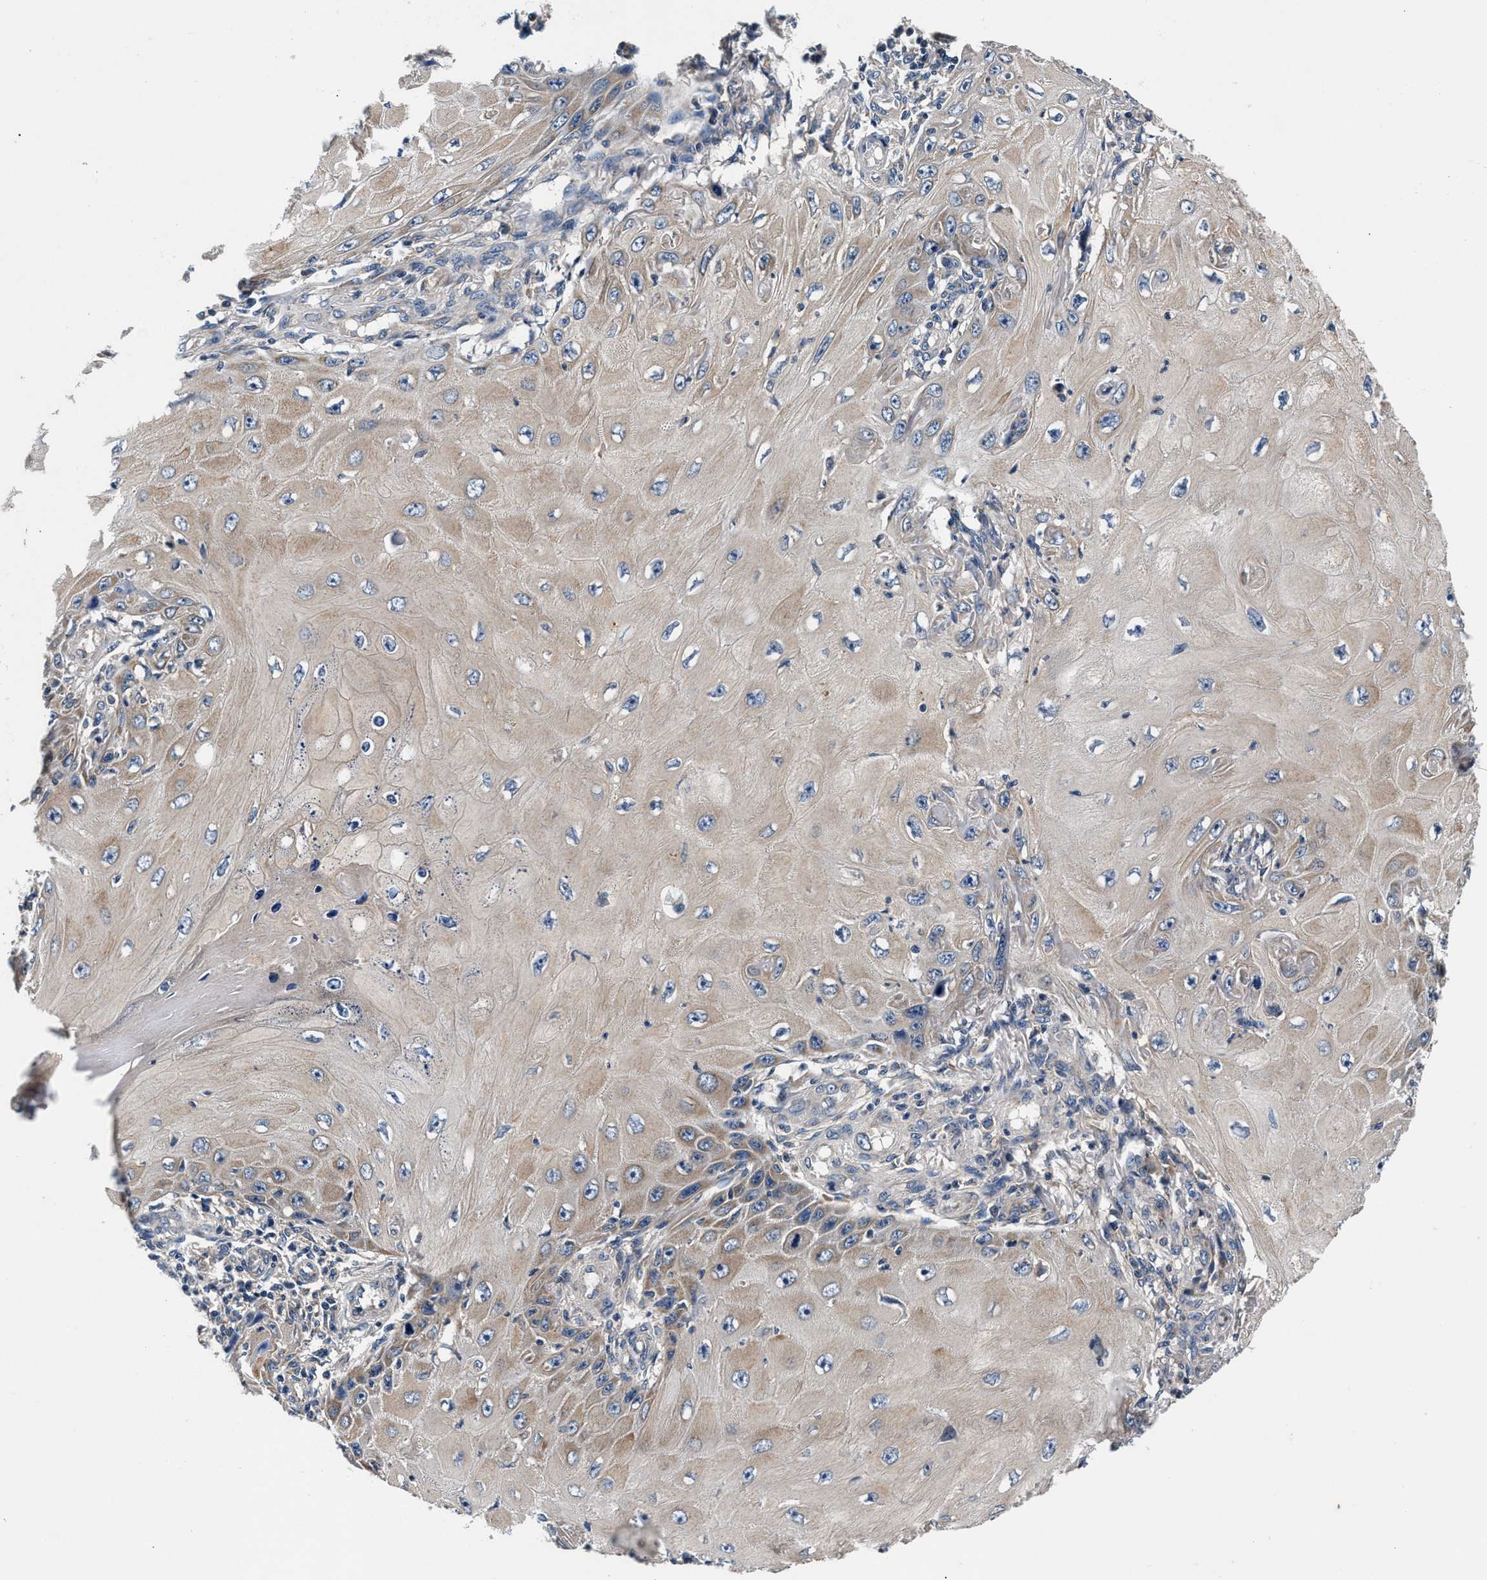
{"staining": {"intensity": "weak", "quantity": "<25%", "location": "cytoplasmic/membranous"}, "tissue": "skin cancer", "cell_type": "Tumor cells", "image_type": "cancer", "snomed": [{"axis": "morphology", "description": "Squamous cell carcinoma, NOS"}, {"axis": "topography", "description": "Skin"}], "caption": "An immunohistochemistry (IHC) photomicrograph of skin cancer (squamous cell carcinoma) is shown. There is no staining in tumor cells of skin cancer (squamous cell carcinoma).", "gene": "IMMT", "patient": {"sex": "female", "age": 73}}